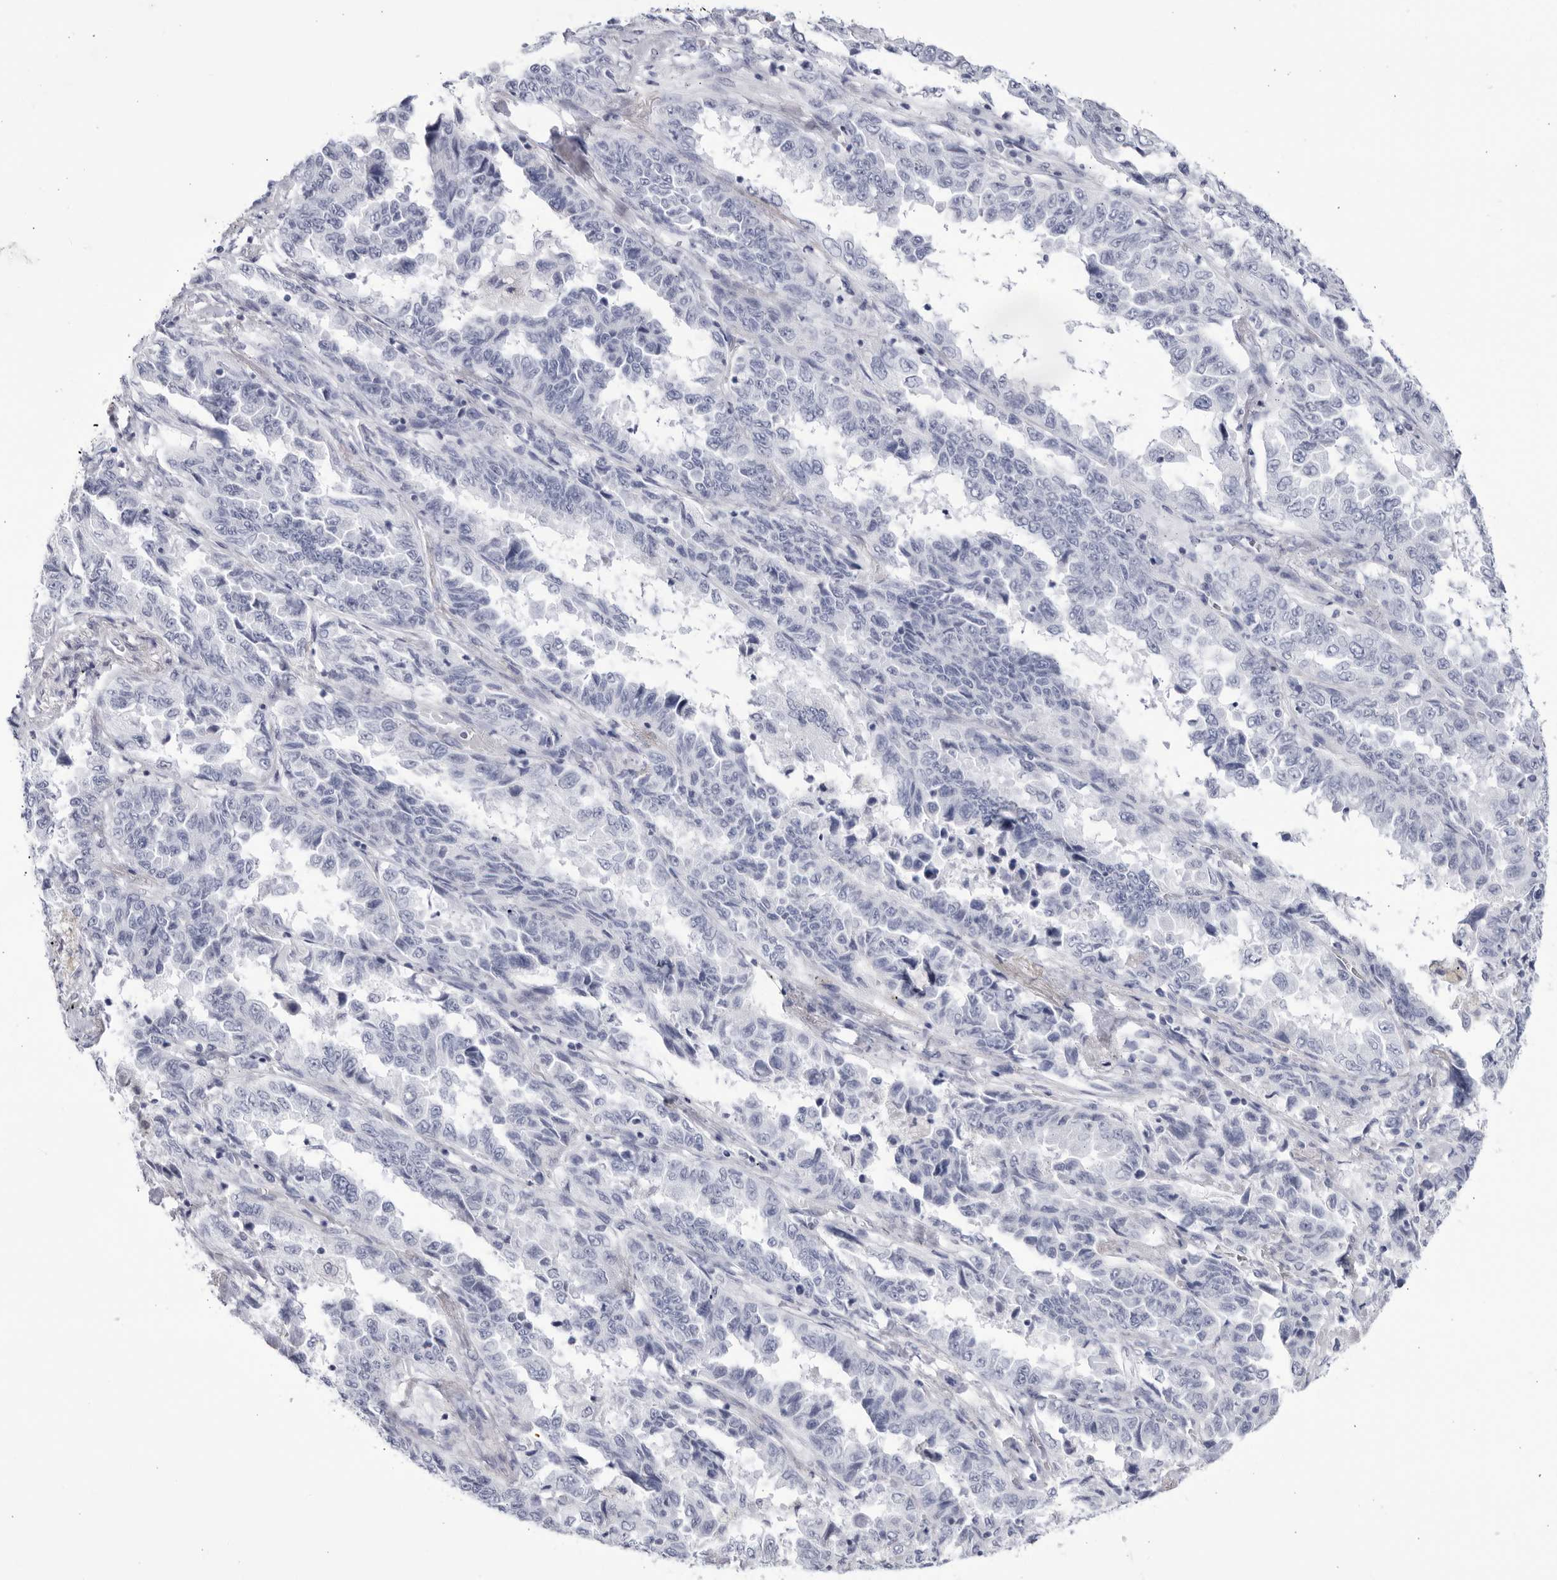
{"staining": {"intensity": "negative", "quantity": "none", "location": "none"}, "tissue": "lung cancer", "cell_type": "Tumor cells", "image_type": "cancer", "snomed": [{"axis": "morphology", "description": "Adenocarcinoma, NOS"}, {"axis": "topography", "description": "Lung"}], "caption": "IHC of adenocarcinoma (lung) displays no expression in tumor cells.", "gene": "CNBD1", "patient": {"sex": "female", "age": 51}}